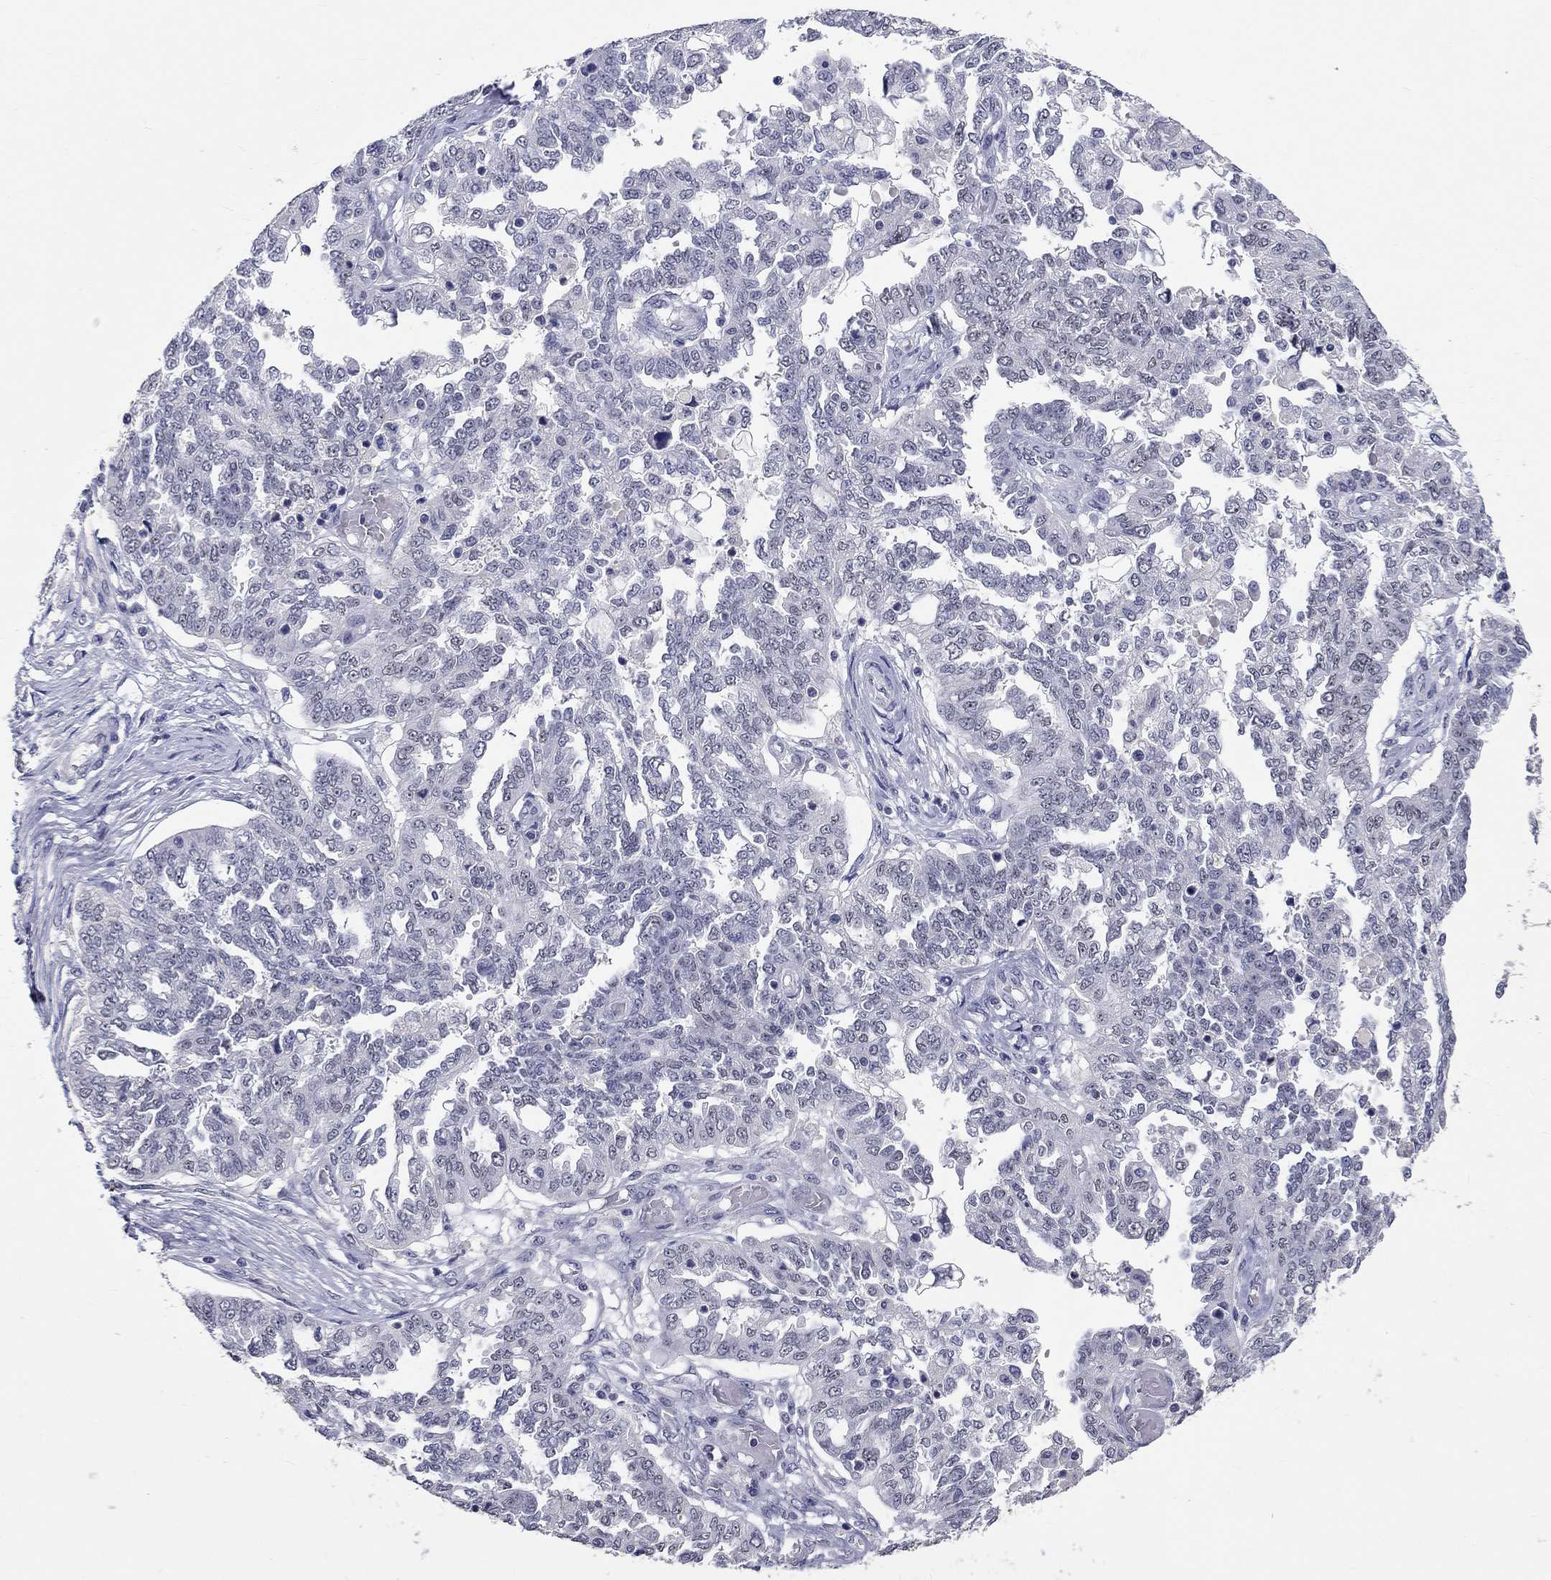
{"staining": {"intensity": "negative", "quantity": "none", "location": "none"}, "tissue": "ovarian cancer", "cell_type": "Tumor cells", "image_type": "cancer", "snomed": [{"axis": "morphology", "description": "Cystadenocarcinoma, serous, NOS"}, {"axis": "topography", "description": "Ovary"}], "caption": "Tumor cells are negative for protein expression in human ovarian cancer (serous cystadenocarcinoma).", "gene": "GRIN1", "patient": {"sex": "female", "age": 67}}